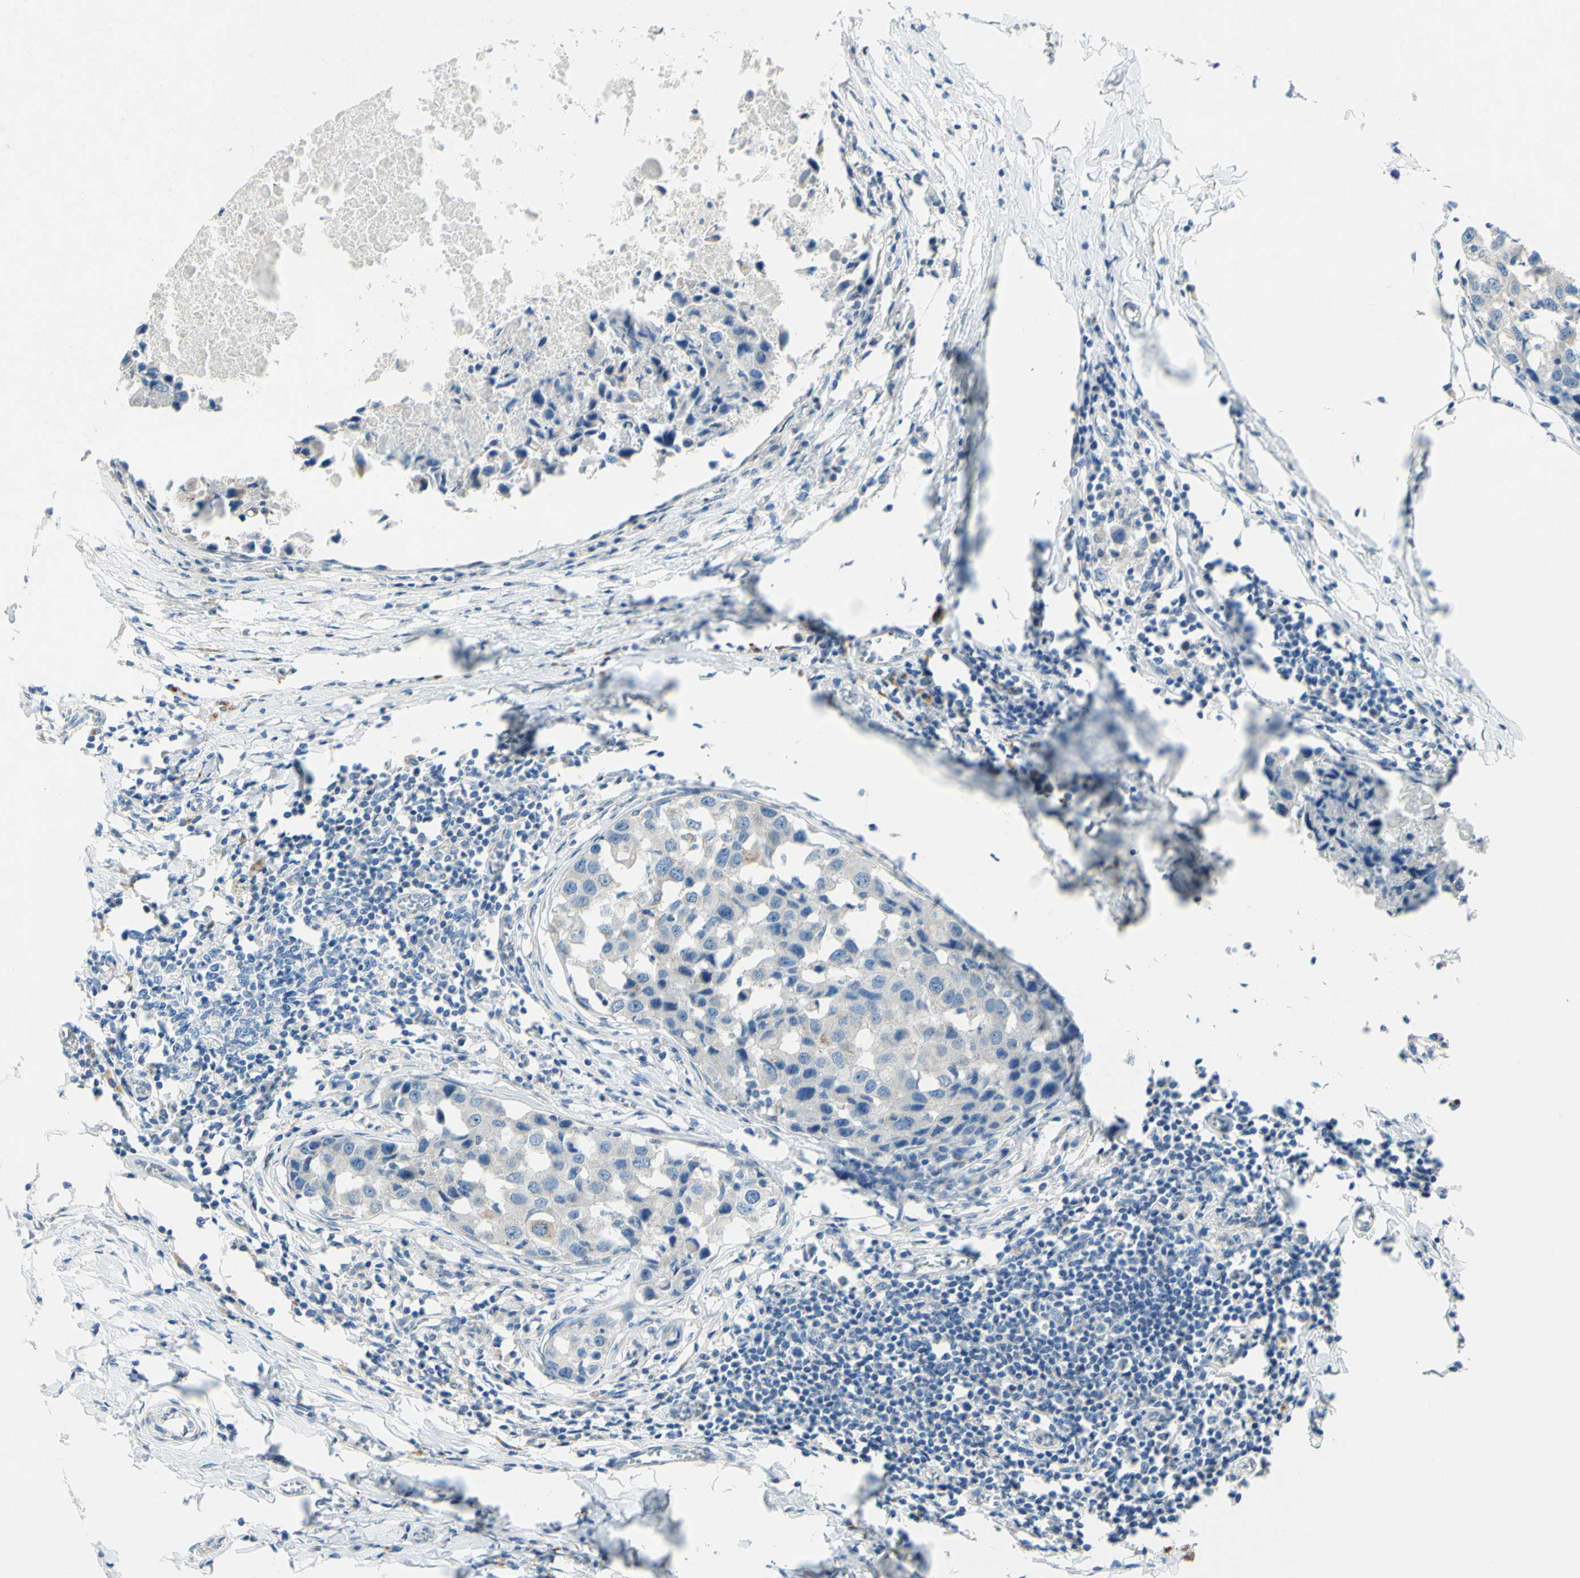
{"staining": {"intensity": "negative", "quantity": "none", "location": "none"}, "tissue": "breast cancer", "cell_type": "Tumor cells", "image_type": "cancer", "snomed": [{"axis": "morphology", "description": "Duct carcinoma"}, {"axis": "topography", "description": "Breast"}], "caption": "Histopathology image shows no significant protein positivity in tumor cells of breast invasive ductal carcinoma. Nuclei are stained in blue.", "gene": "CDH10", "patient": {"sex": "female", "age": 27}}